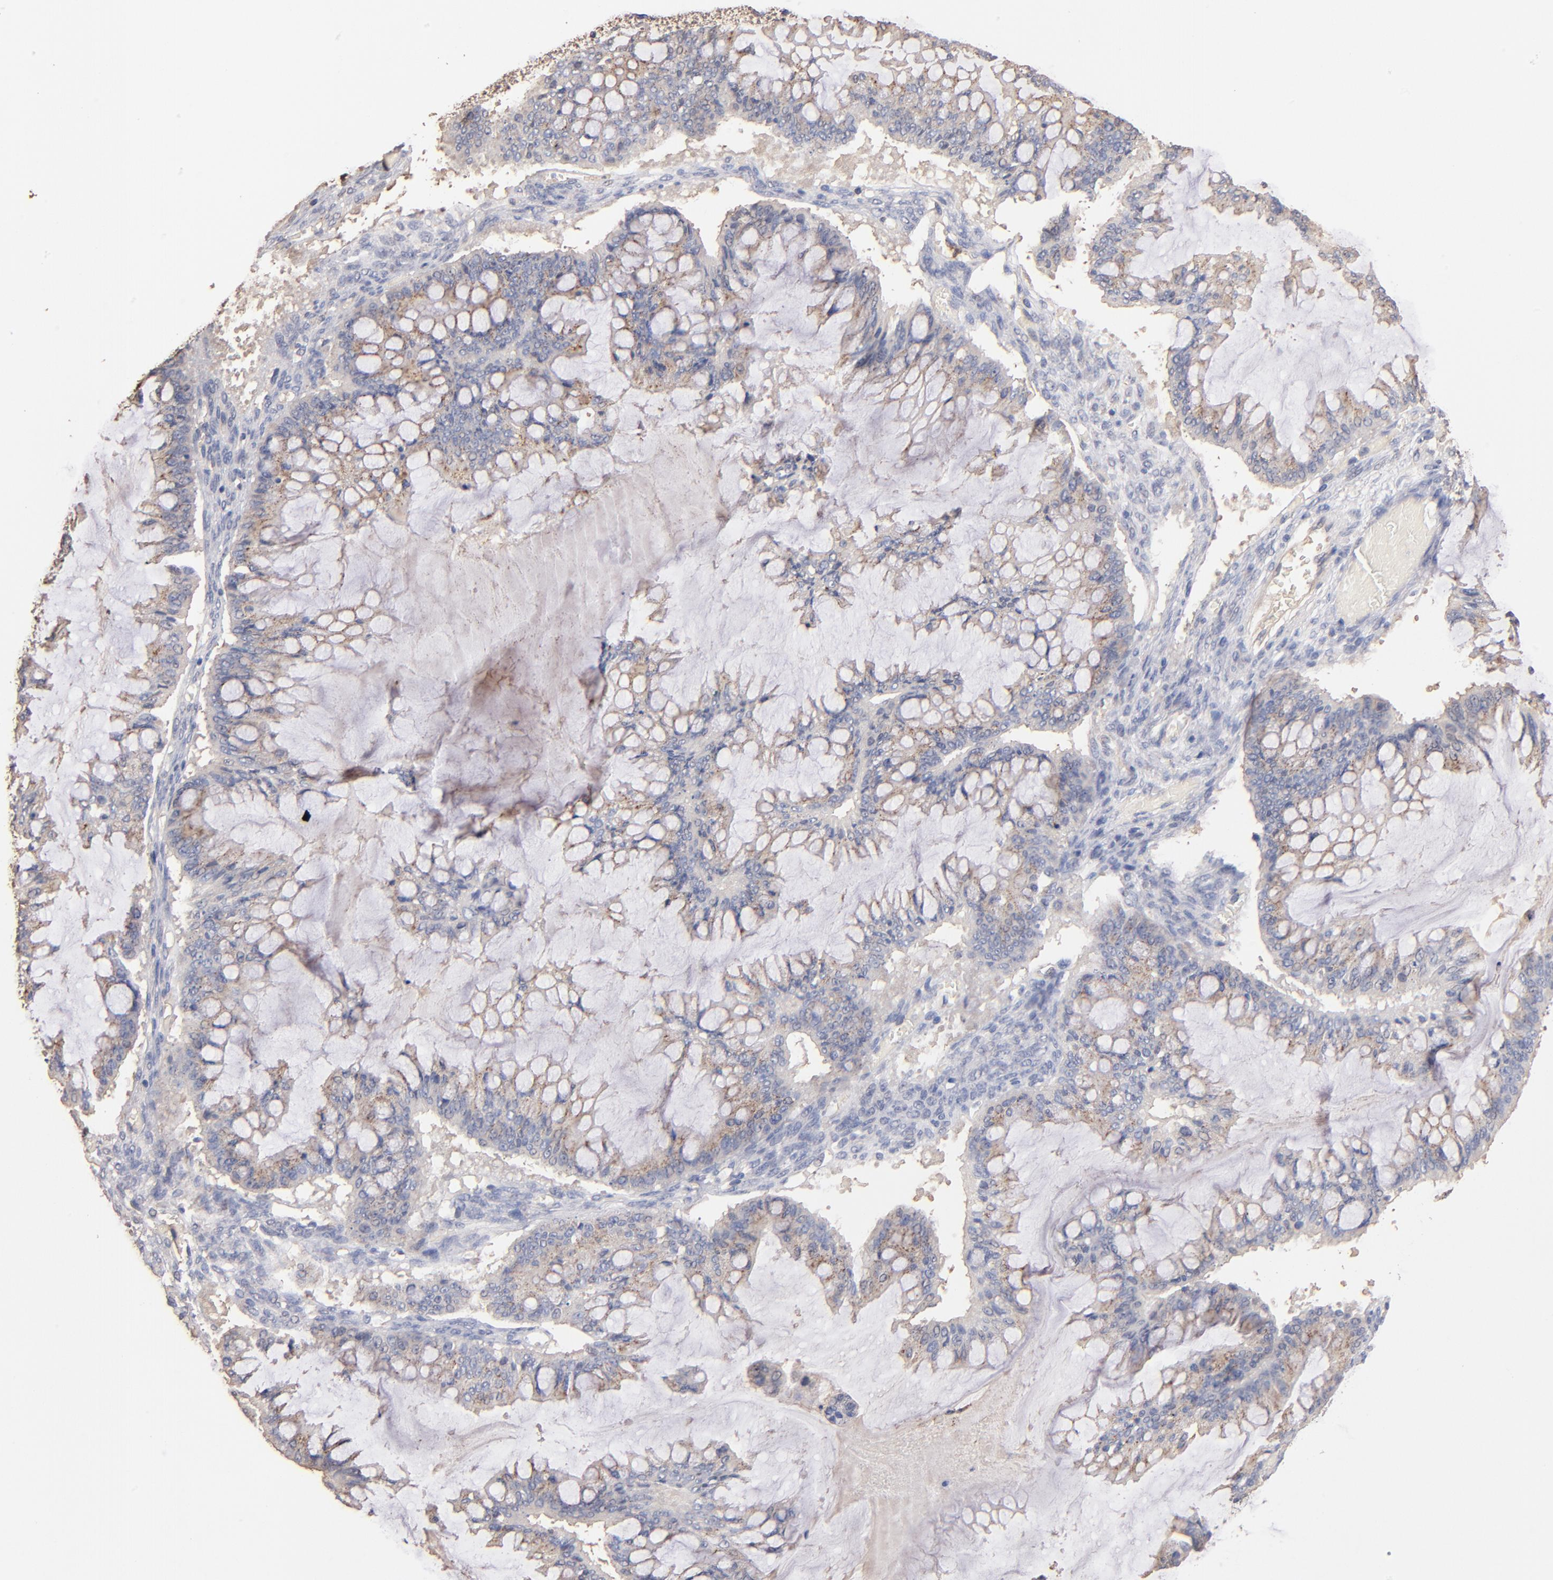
{"staining": {"intensity": "weak", "quantity": "25%-75%", "location": "cytoplasmic/membranous"}, "tissue": "ovarian cancer", "cell_type": "Tumor cells", "image_type": "cancer", "snomed": [{"axis": "morphology", "description": "Cystadenocarcinoma, mucinous, NOS"}, {"axis": "topography", "description": "Ovary"}], "caption": "A photomicrograph showing weak cytoplasmic/membranous expression in approximately 25%-75% of tumor cells in ovarian mucinous cystadenocarcinoma, as visualized by brown immunohistochemical staining.", "gene": "RO60", "patient": {"sex": "female", "age": 73}}